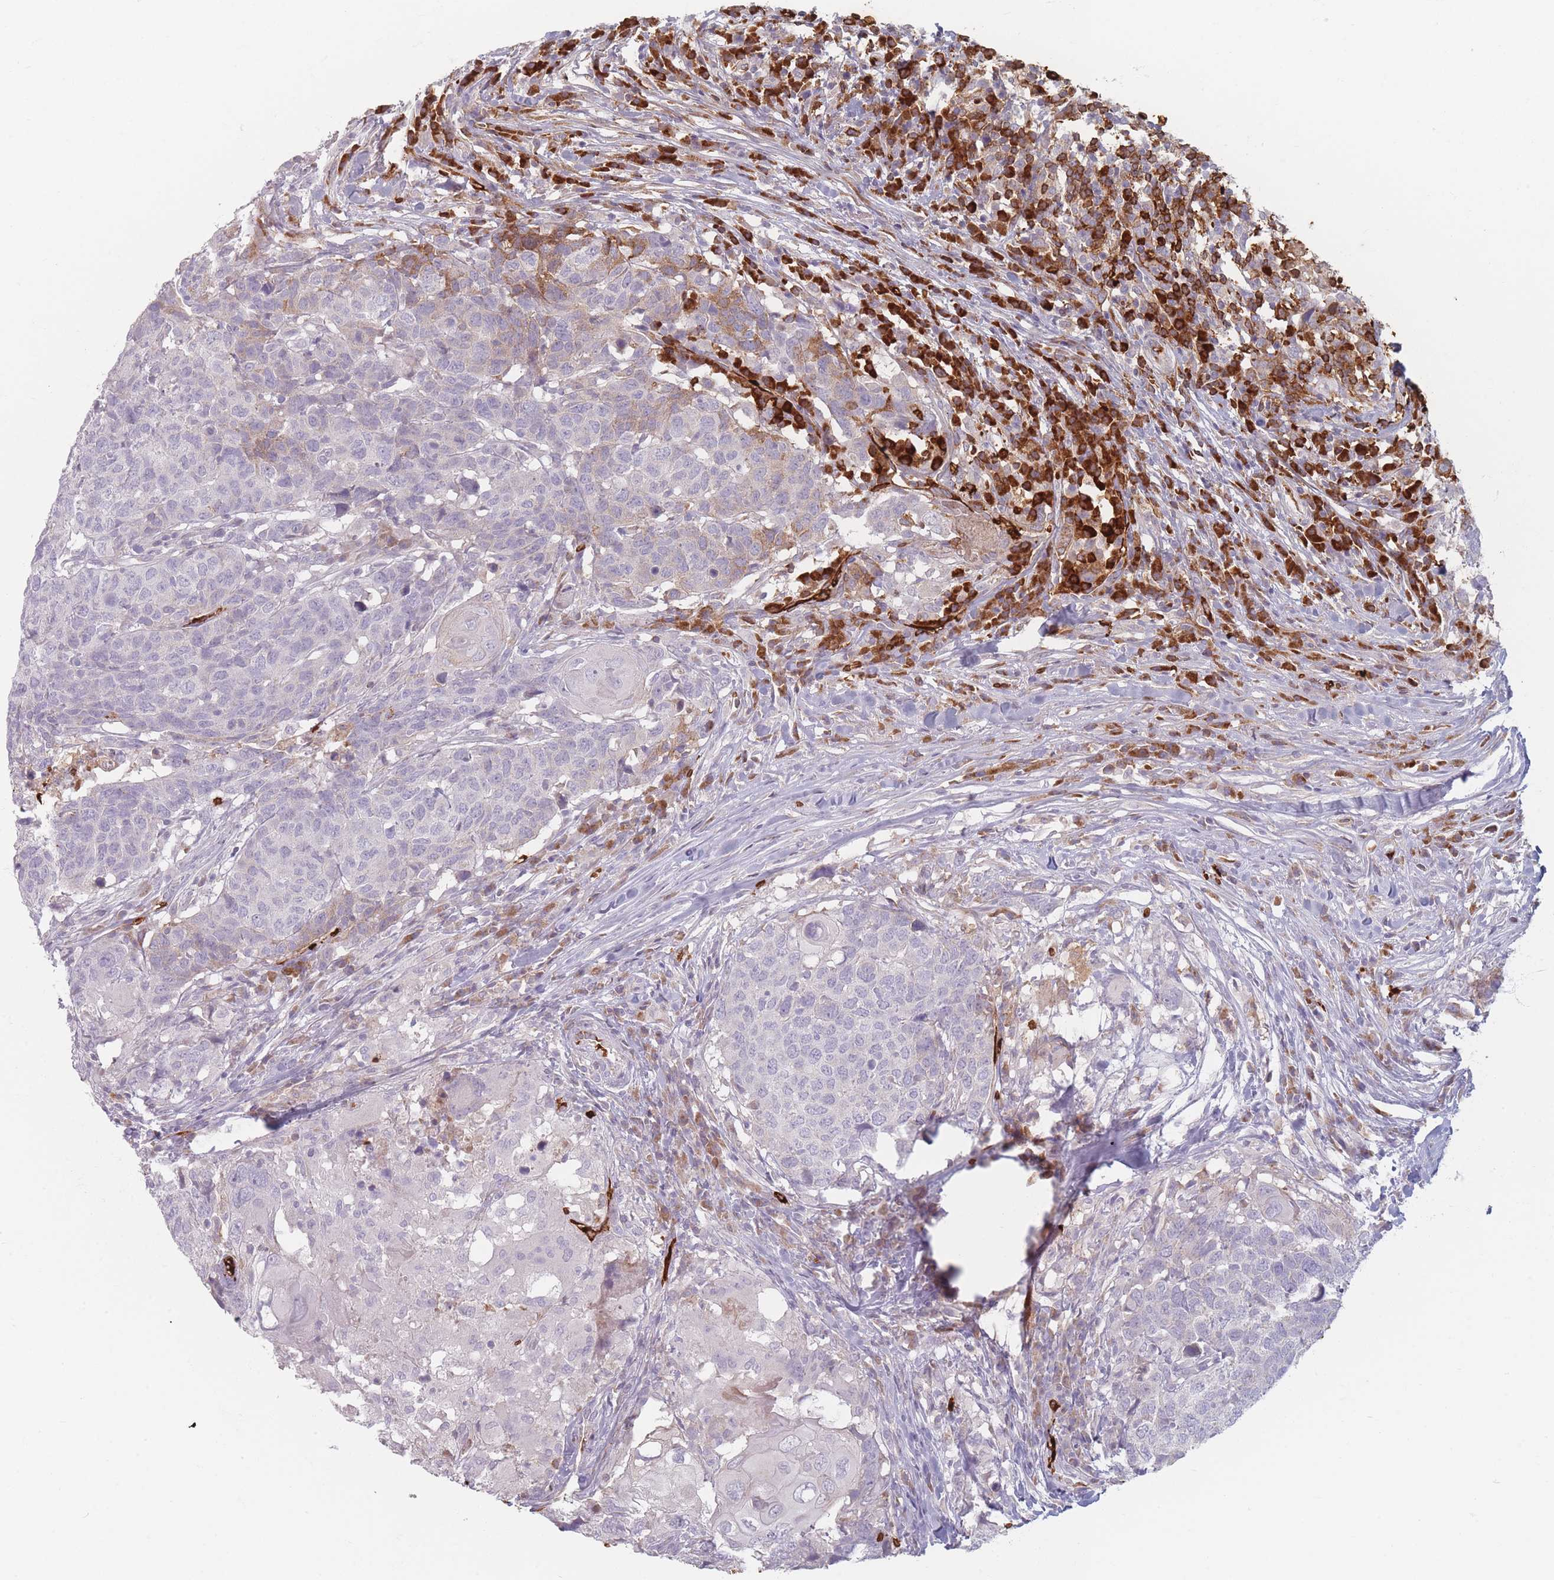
{"staining": {"intensity": "moderate", "quantity": "<25%", "location": "cytoplasmic/membranous"}, "tissue": "head and neck cancer", "cell_type": "Tumor cells", "image_type": "cancer", "snomed": [{"axis": "morphology", "description": "Normal tissue, NOS"}, {"axis": "morphology", "description": "Squamous cell carcinoma, NOS"}, {"axis": "topography", "description": "Skeletal muscle"}, {"axis": "topography", "description": "Vascular tissue"}, {"axis": "topography", "description": "Peripheral nerve tissue"}, {"axis": "topography", "description": "Head-Neck"}], "caption": "Protein staining demonstrates moderate cytoplasmic/membranous staining in approximately <25% of tumor cells in head and neck cancer.", "gene": "SLC2A6", "patient": {"sex": "male", "age": 66}}